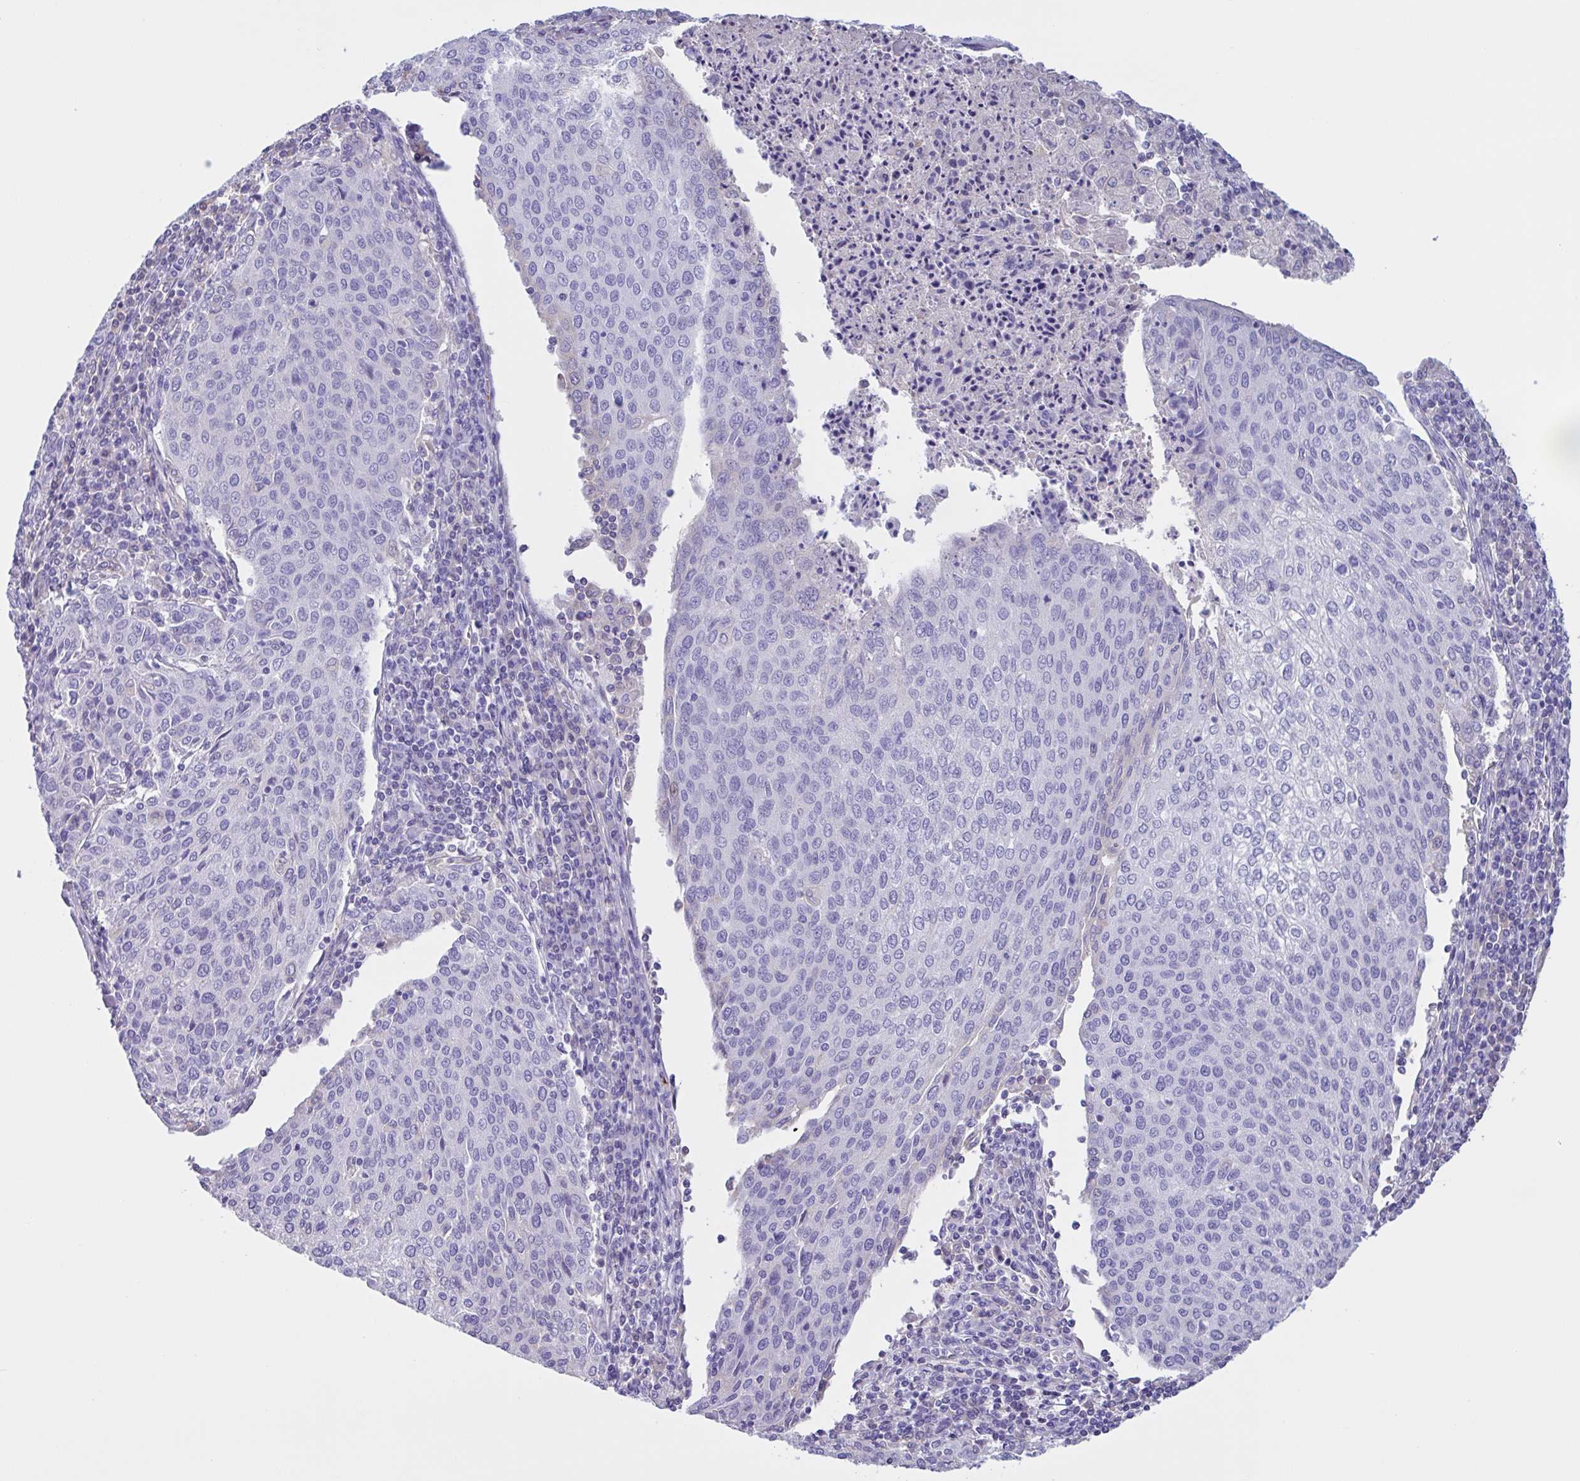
{"staining": {"intensity": "negative", "quantity": "none", "location": "none"}, "tissue": "cervical cancer", "cell_type": "Tumor cells", "image_type": "cancer", "snomed": [{"axis": "morphology", "description": "Squamous cell carcinoma, NOS"}, {"axis": "topography", "description": "Cervix"}], "caption": "Tumor cells are negative for brown protein staining in cervical cancer.", "gene": "LARGE2", "patient": {"sex": "female", "age": 46}}